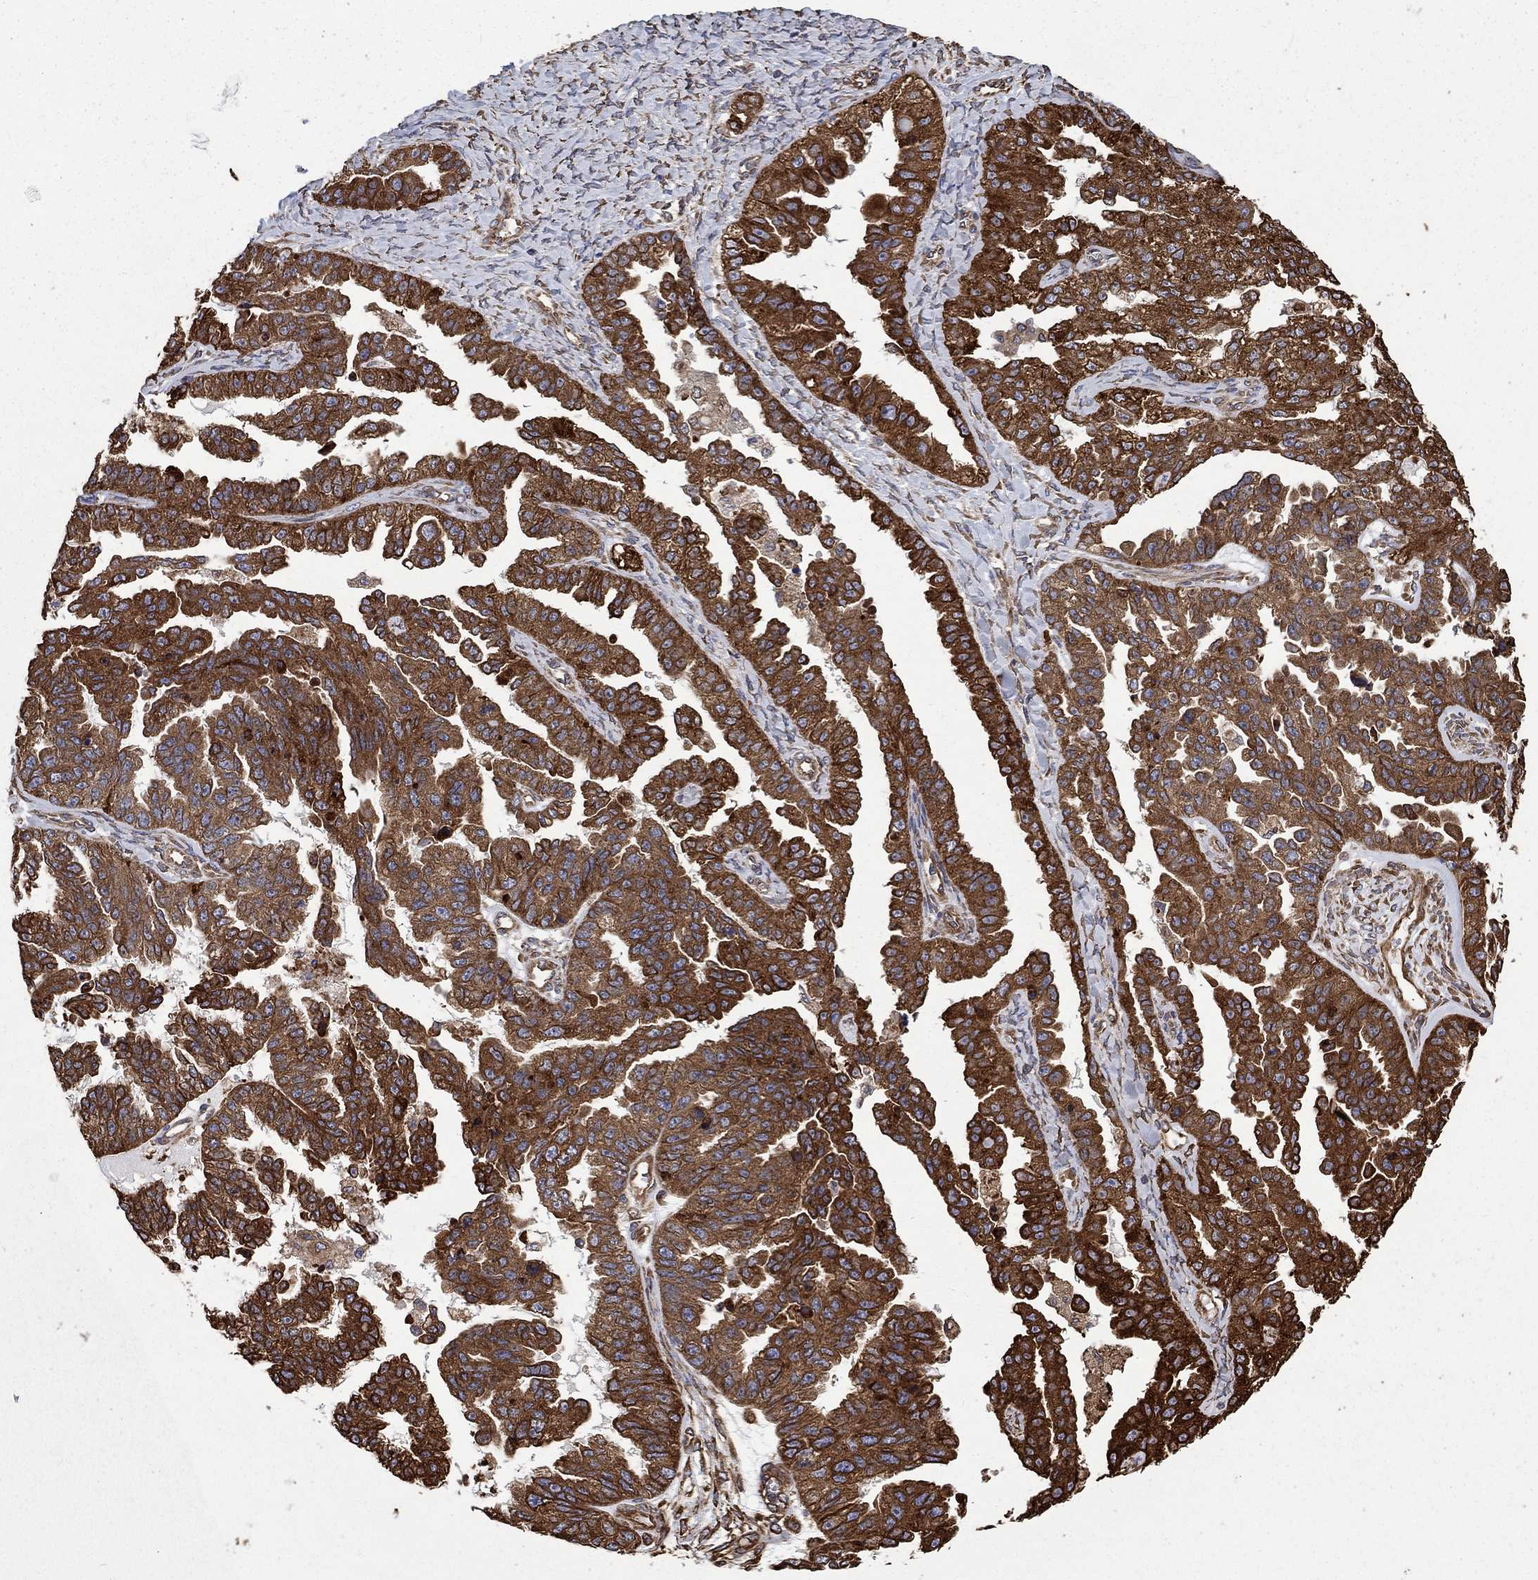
{"staining": {"intensity": "strong", "quantity": ">75%", "location": "cytoplasmic/membranous"}, "tissue": "ovarian cancer", "cell_type": "Tumor cells", "image_type": "cancer", "snomed": [{"axis": "morphology", "description": "Cystadenocarcinoma, serous, NOS"}, {"axis": "topography", "description": "Ovary"}], "caption": "This image demonstrates ovarian cancer stained with IHC to label a protein in brown. The cytoplasmic/membranous of tumor cells show strong positivity for the protein. Nuclei are counter-stained blue.", "gene": "CUTC", "patient": {"sex": "female", "age": 58}}